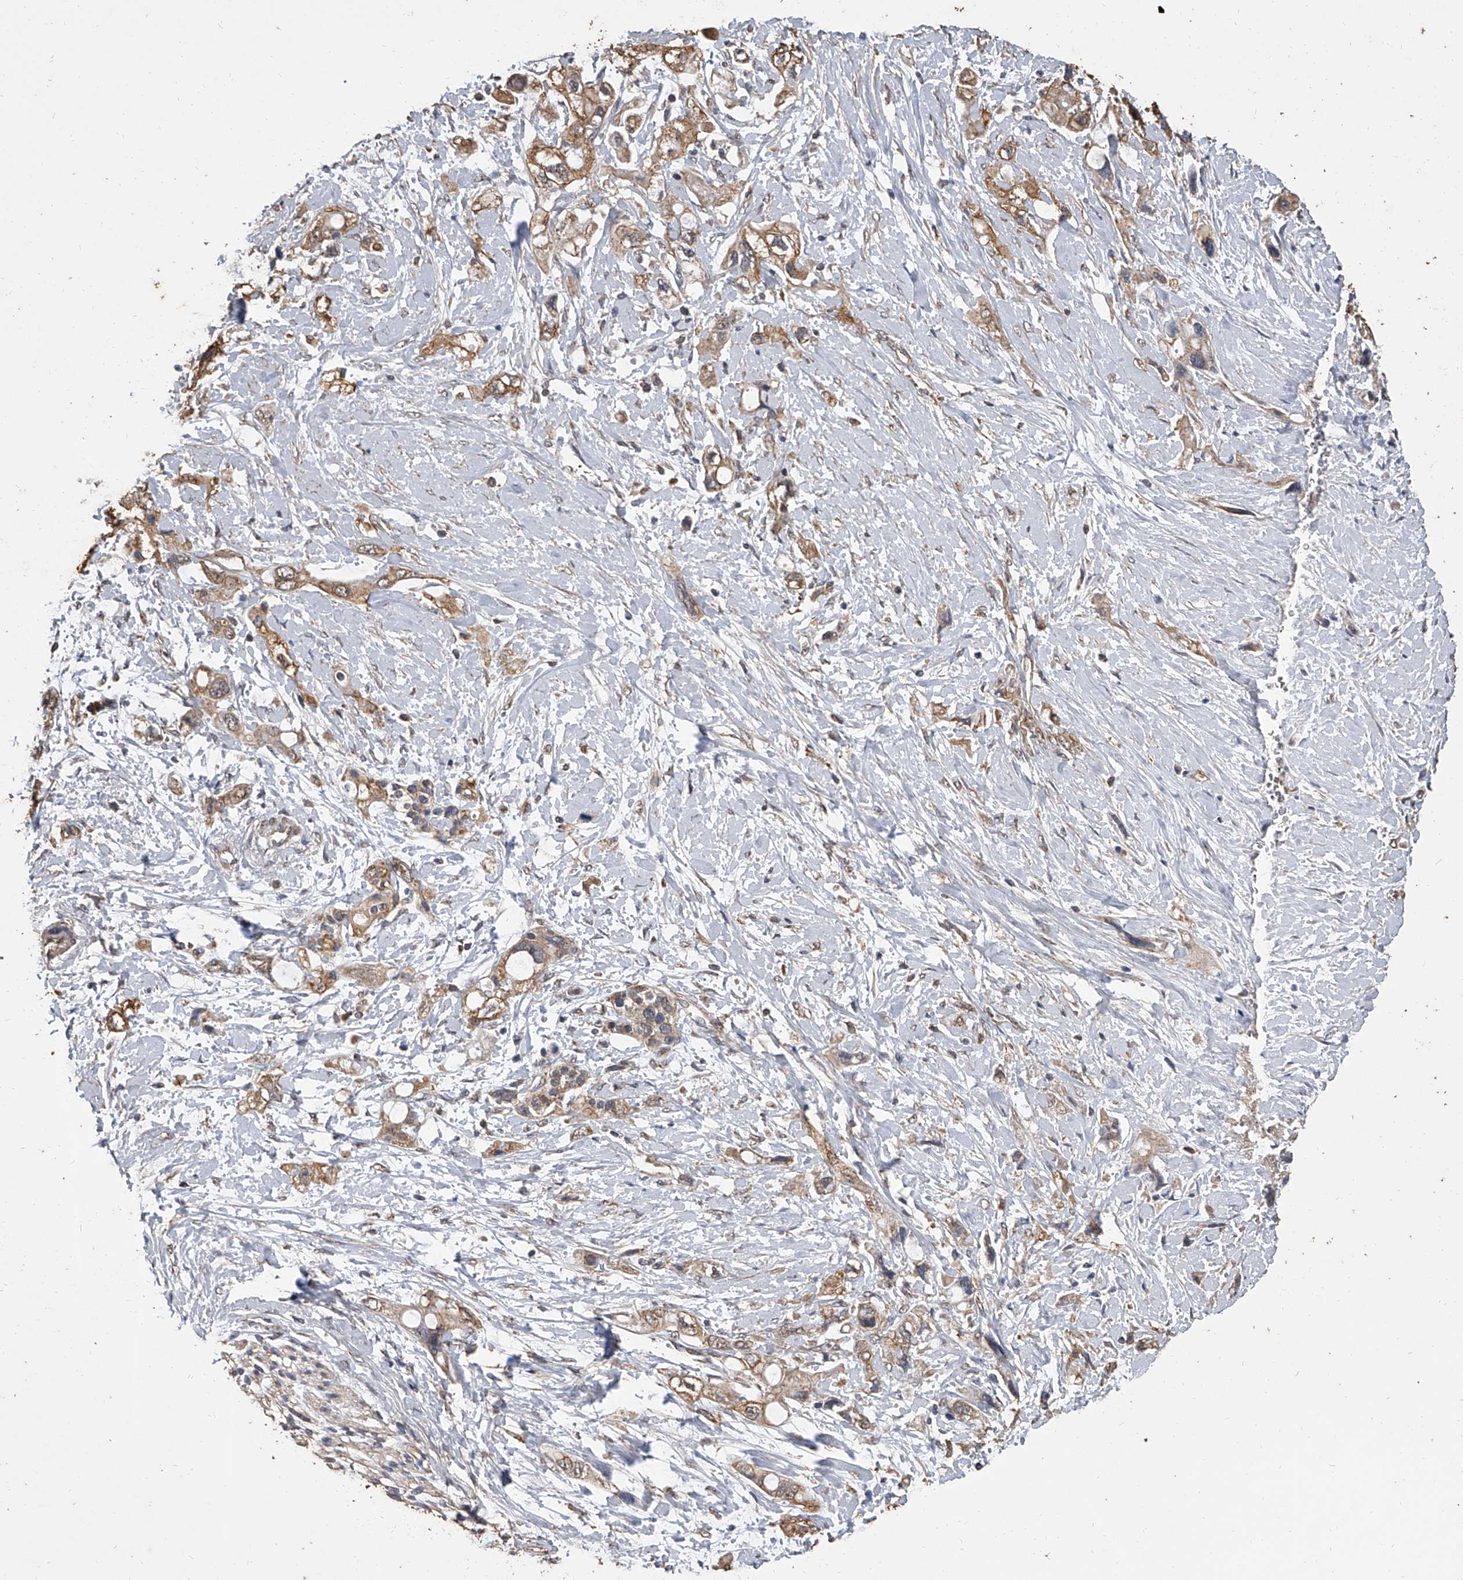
{"staining": {"intensity": "moderate", "quantity": ">75%", "location": "cytoplasmic/membranous"}, "tissue": "pancreatic cancer", "cell_type": "Tumor cells", "image_type": "cancer", "snomed": [{"axis": "morphology", "description": "Adenocarcinoma, NOS"}, {"axis": "topography", "description": "Pancreas"}], "caption": "Pancreatic adenocarcinoma stained for a protein demonstrates moderate cytoplasmic/membranous positivity in tumor cells.", "gene": "MRPL28", "patient": {"sex": "female", "age": 56}}